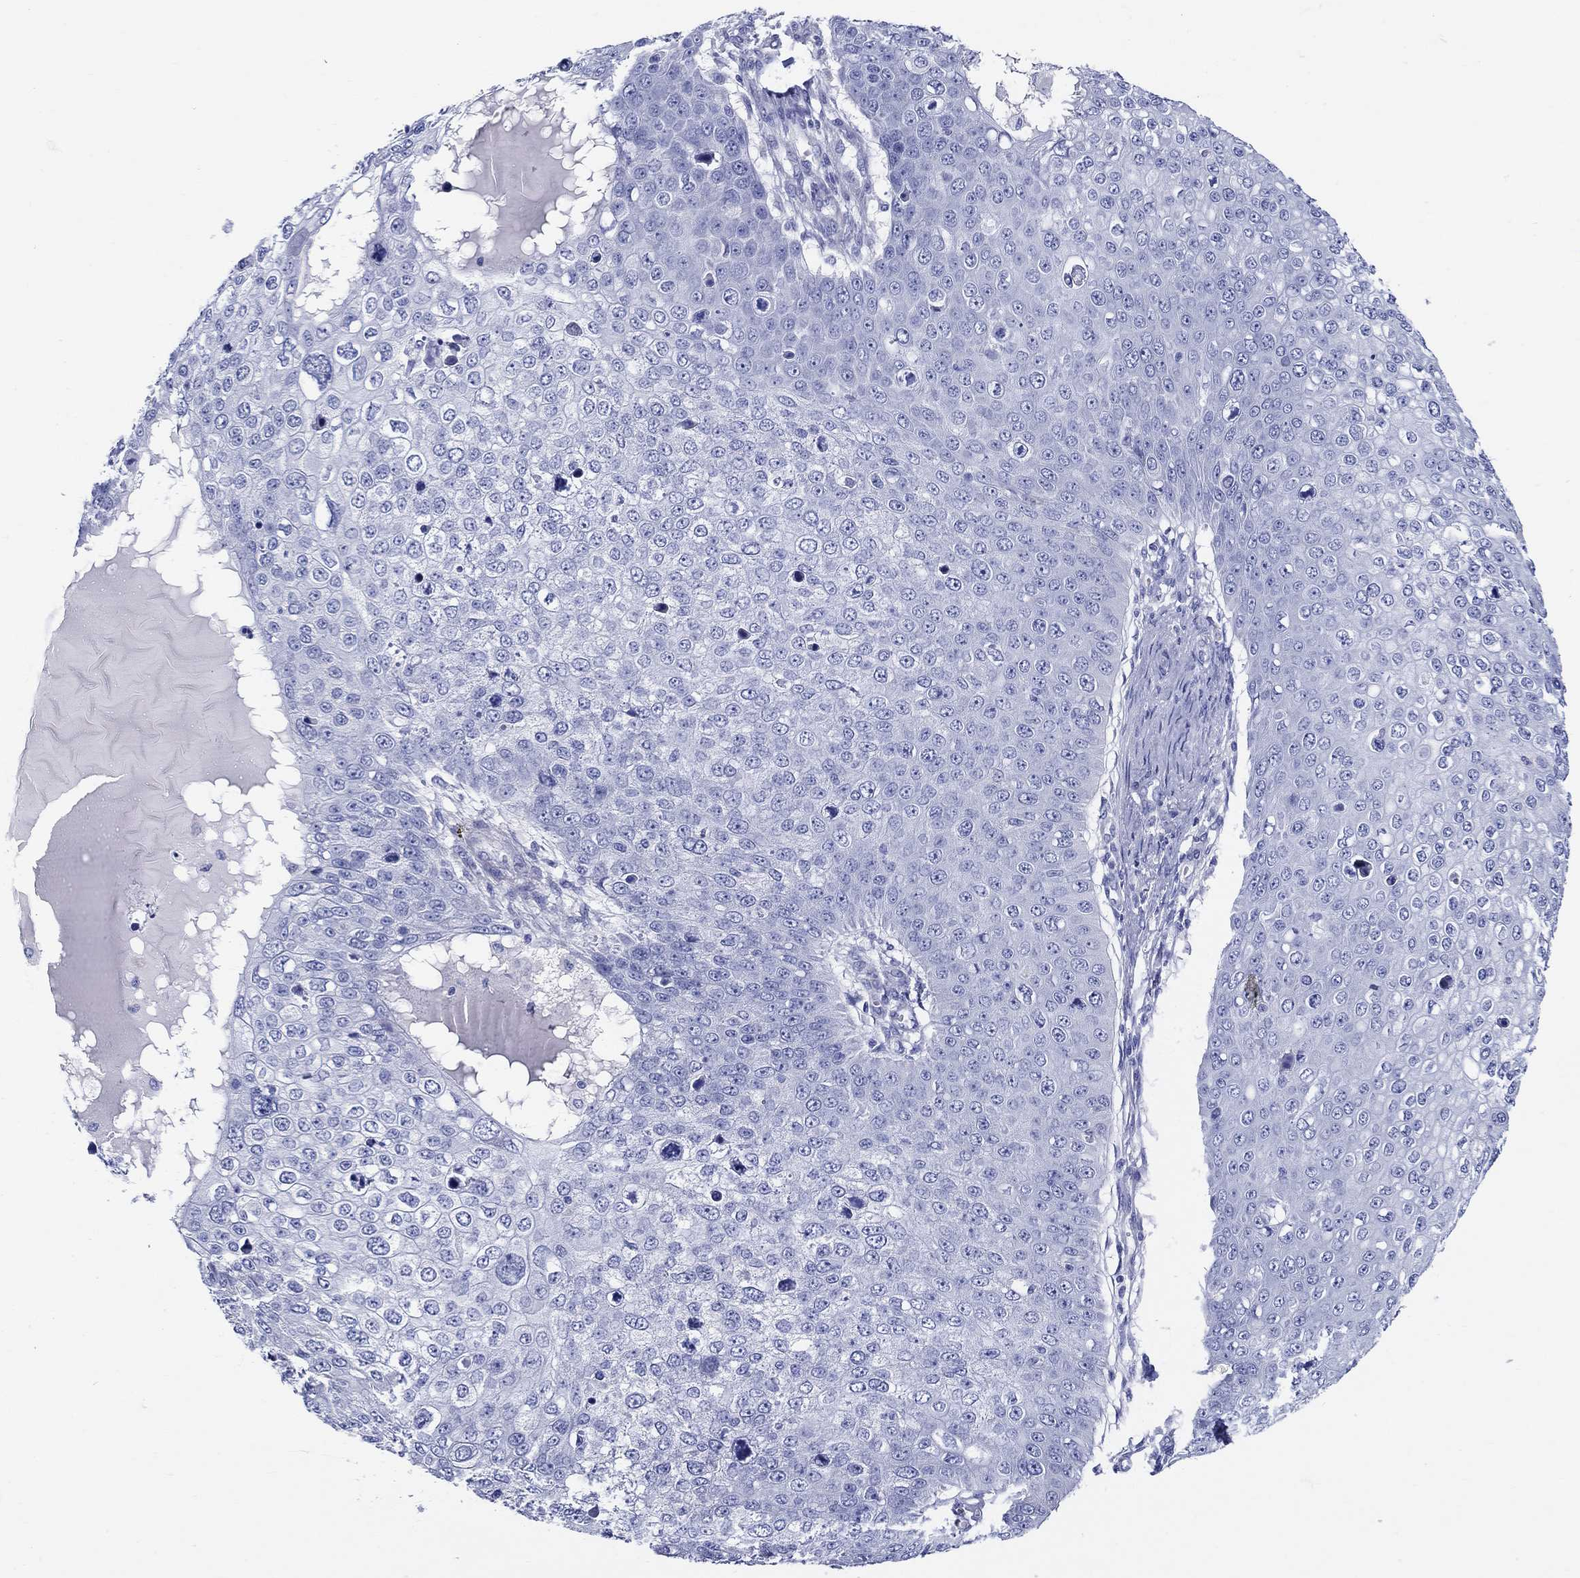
{"staining": {"intensity": "negative", "quantity": "none", "location": "none"}, "tissue": "skin cancer", "cell_type": "Tumor cells", "image_type": "cancer", "snomed": [{"axis": "morphology", "description": "Squamous cell carcinoma, NOS"}, {"axis": "topography", "description": "Skin"}], "caption": "The immunohistochemistry (IHC) histopathology image has no significant expression in tumor cells of skin cancer (squamous cell carcinoma) tissue.", "gene": "CRYGS", "patient": {"sex": "male", "age": 71}}